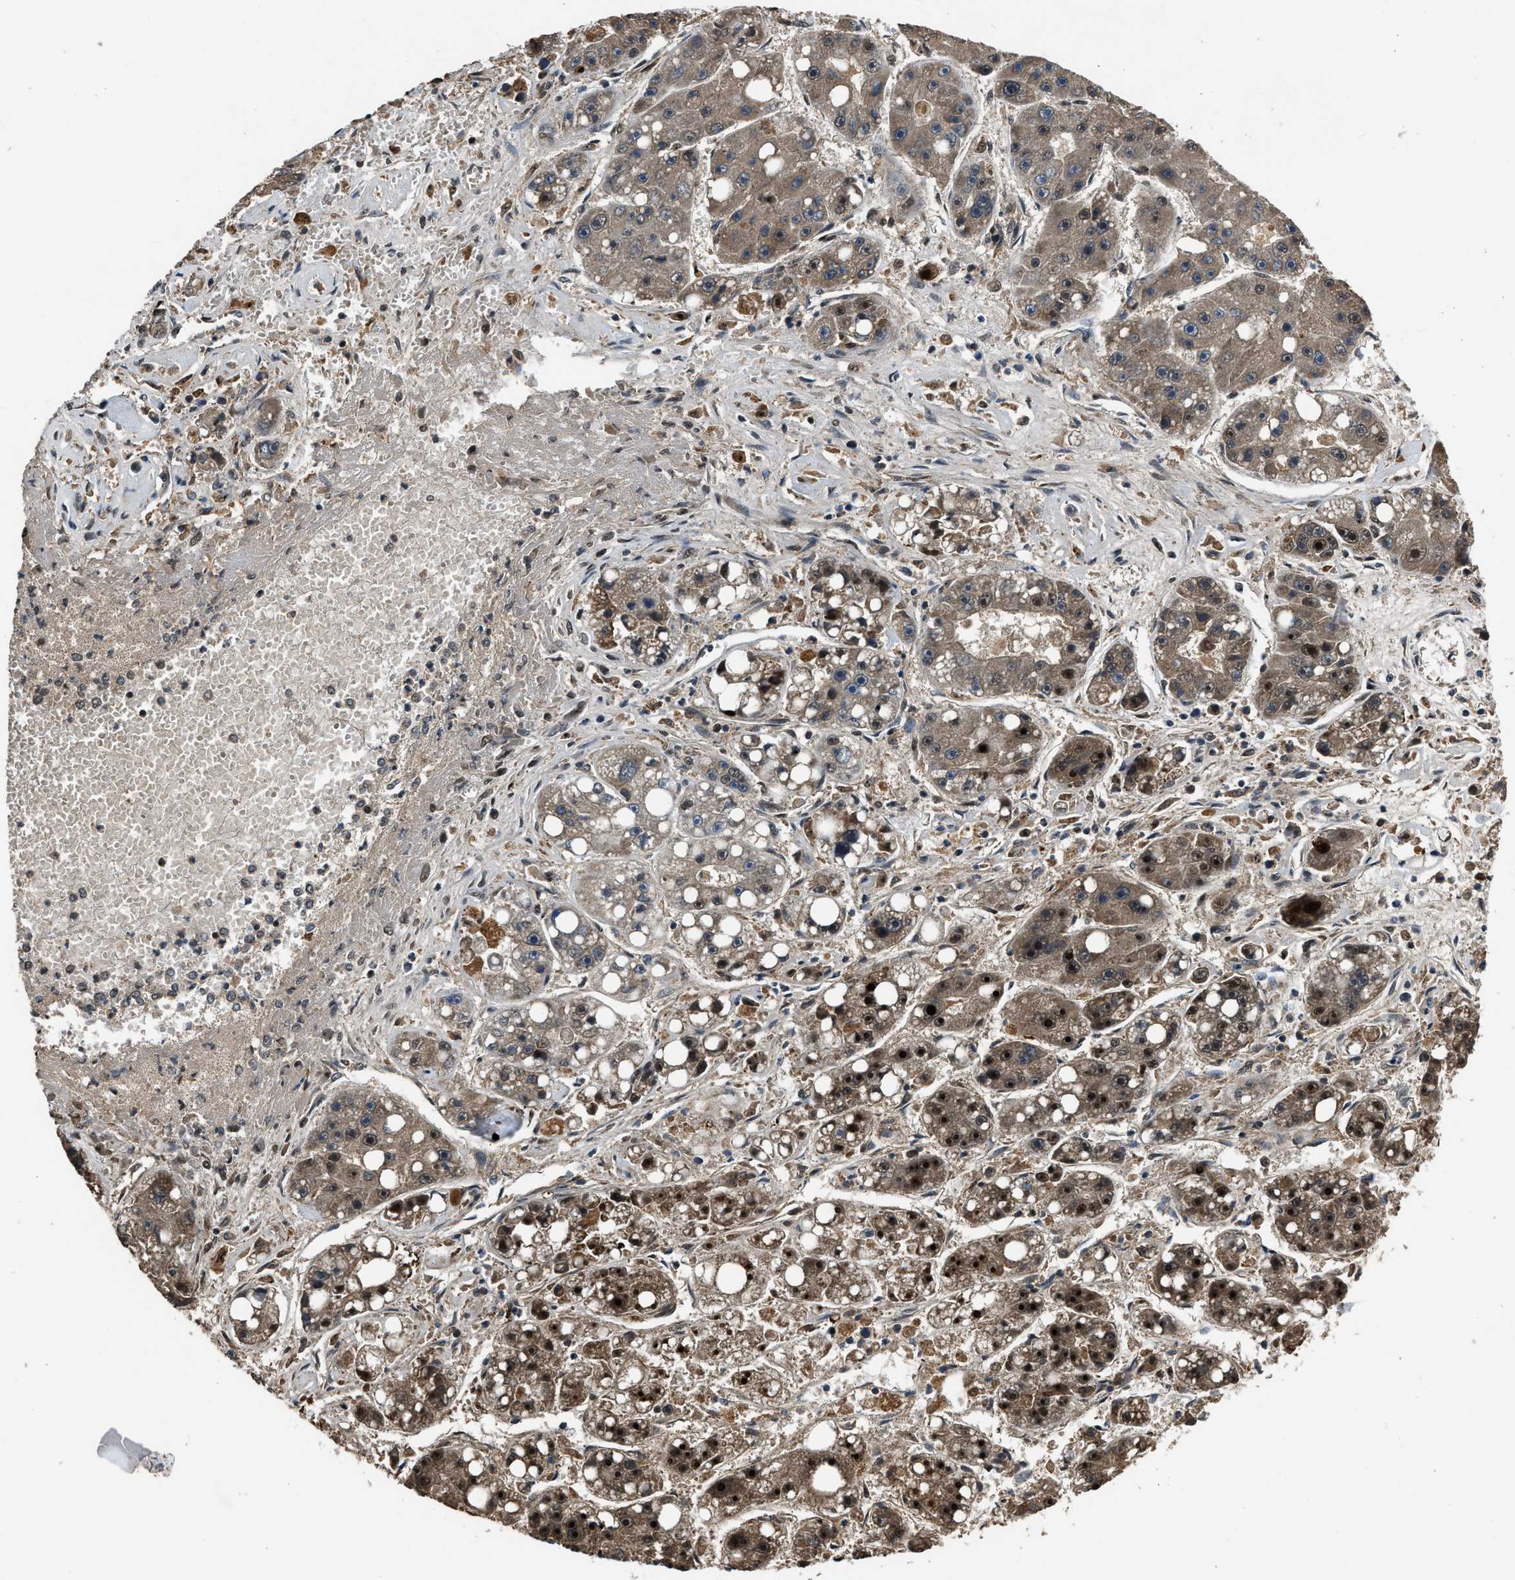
{"staining": {"intensity": "strong", "quantity": "25%-75%", "location": "cytoplasmic/membranous,nuclear"}, "tissue": "liver cancer", "cell_type": "Tumor cells", "image_type": "cancer", "snomed": [{"axis": "morphology", "description": "Carcinoma, Hepatocellular, NOS"}, {"axis": "topography", "description": "Liver"}], "caption": "Liver cancer stained for a protein (brown) demonstrates strong cytoplasmic/membranous and nuclear positive positivity in about 25%-75% of tumor cells.", "gene": "SLC15A4", "patient": {"sex": "female", "age": 61}}